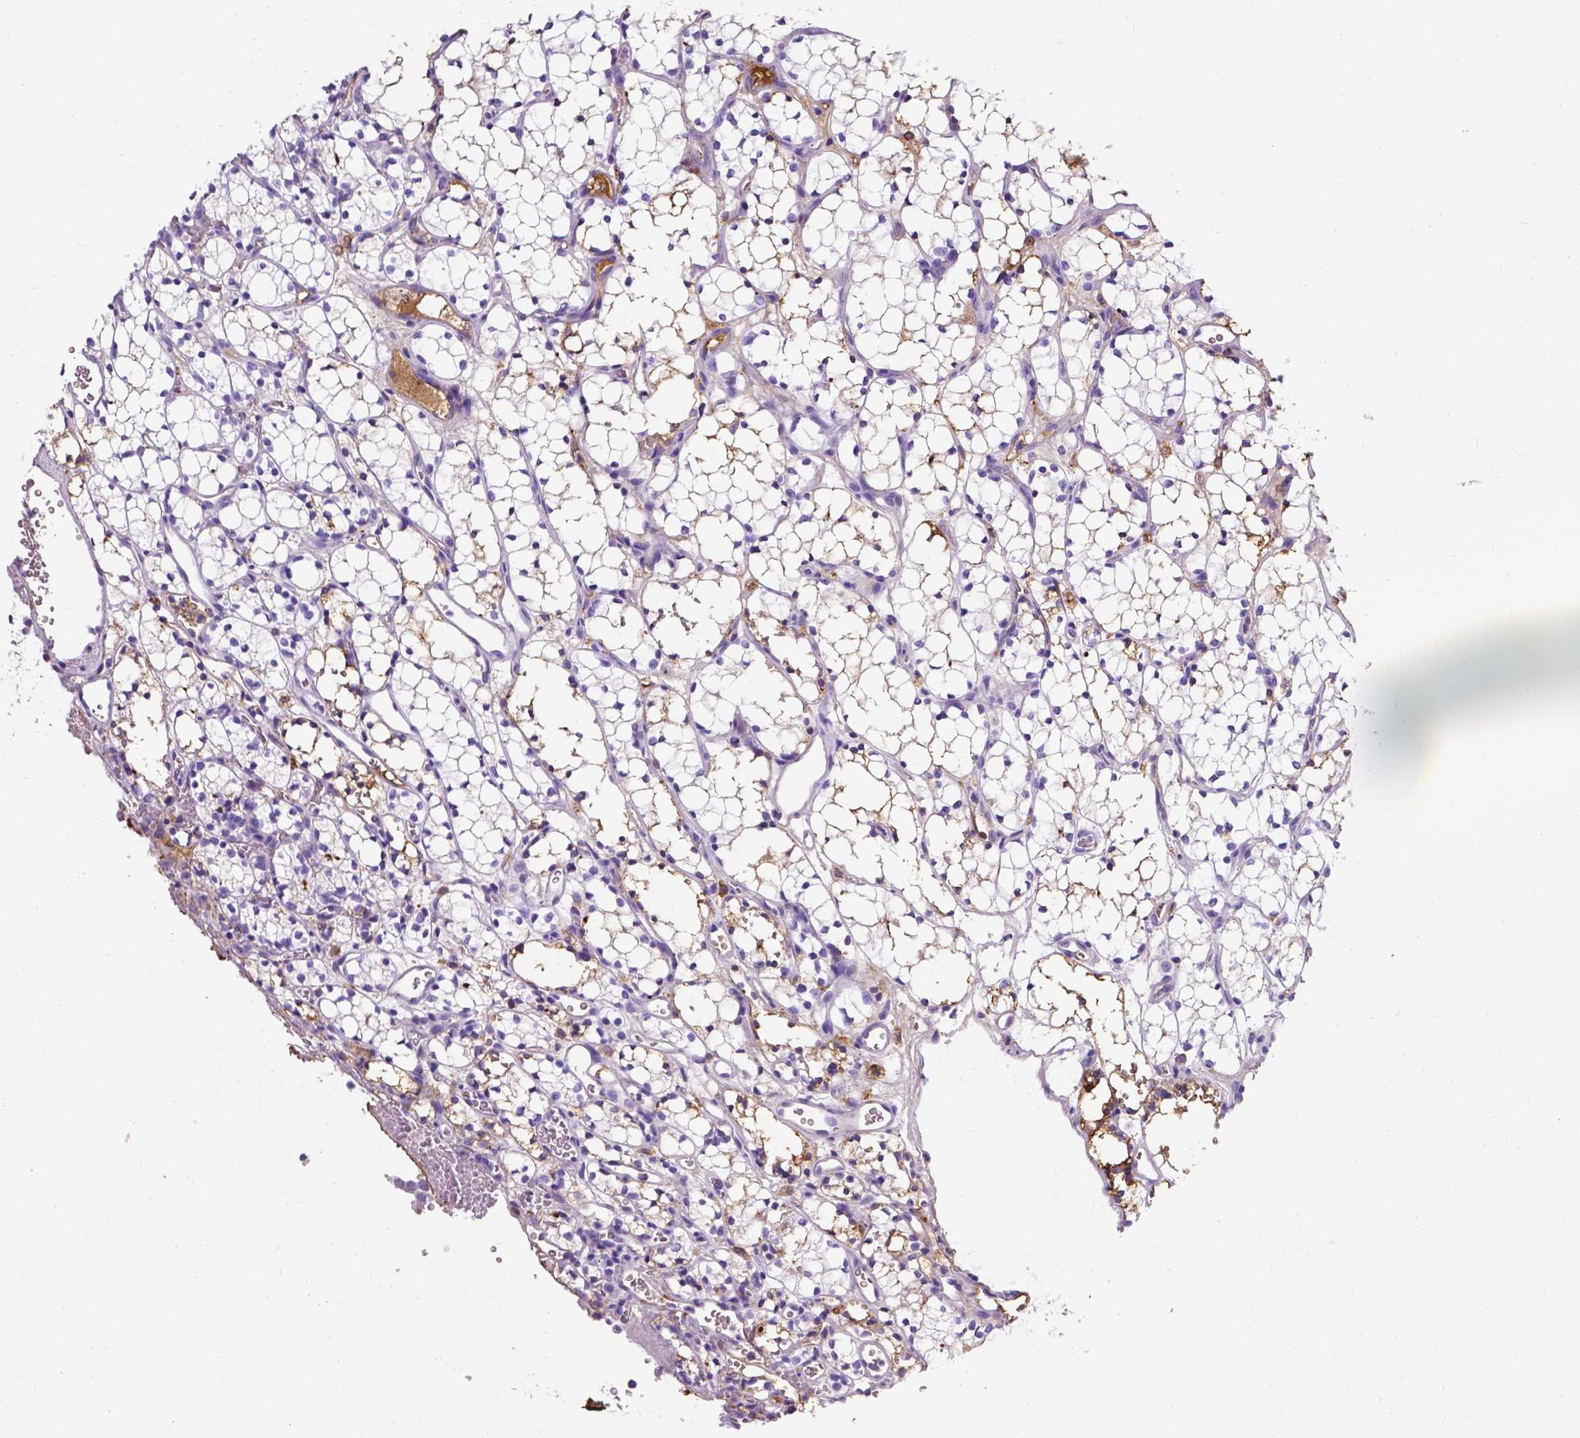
{"staining": {"intensity": "weak", "quantity": "<25%", "location": "cytoplasmic/membranous"}, "tissue": "renal cancer", "cell_type": "Tumor cells", "image_type": "cancer", "snomed": [{"axis": "morphology", "description": "Adenocarcinoma, NOS"}, {"axis": "topography", "description": "Kidney"}], "caption": "An IHC photomicrograph of renal adenocarcinoma is shown. There is no staining in tumor cells of renal adenocarcinoma.", "gene": "APOE", "patient": {"sex": "female", "age": 69}}